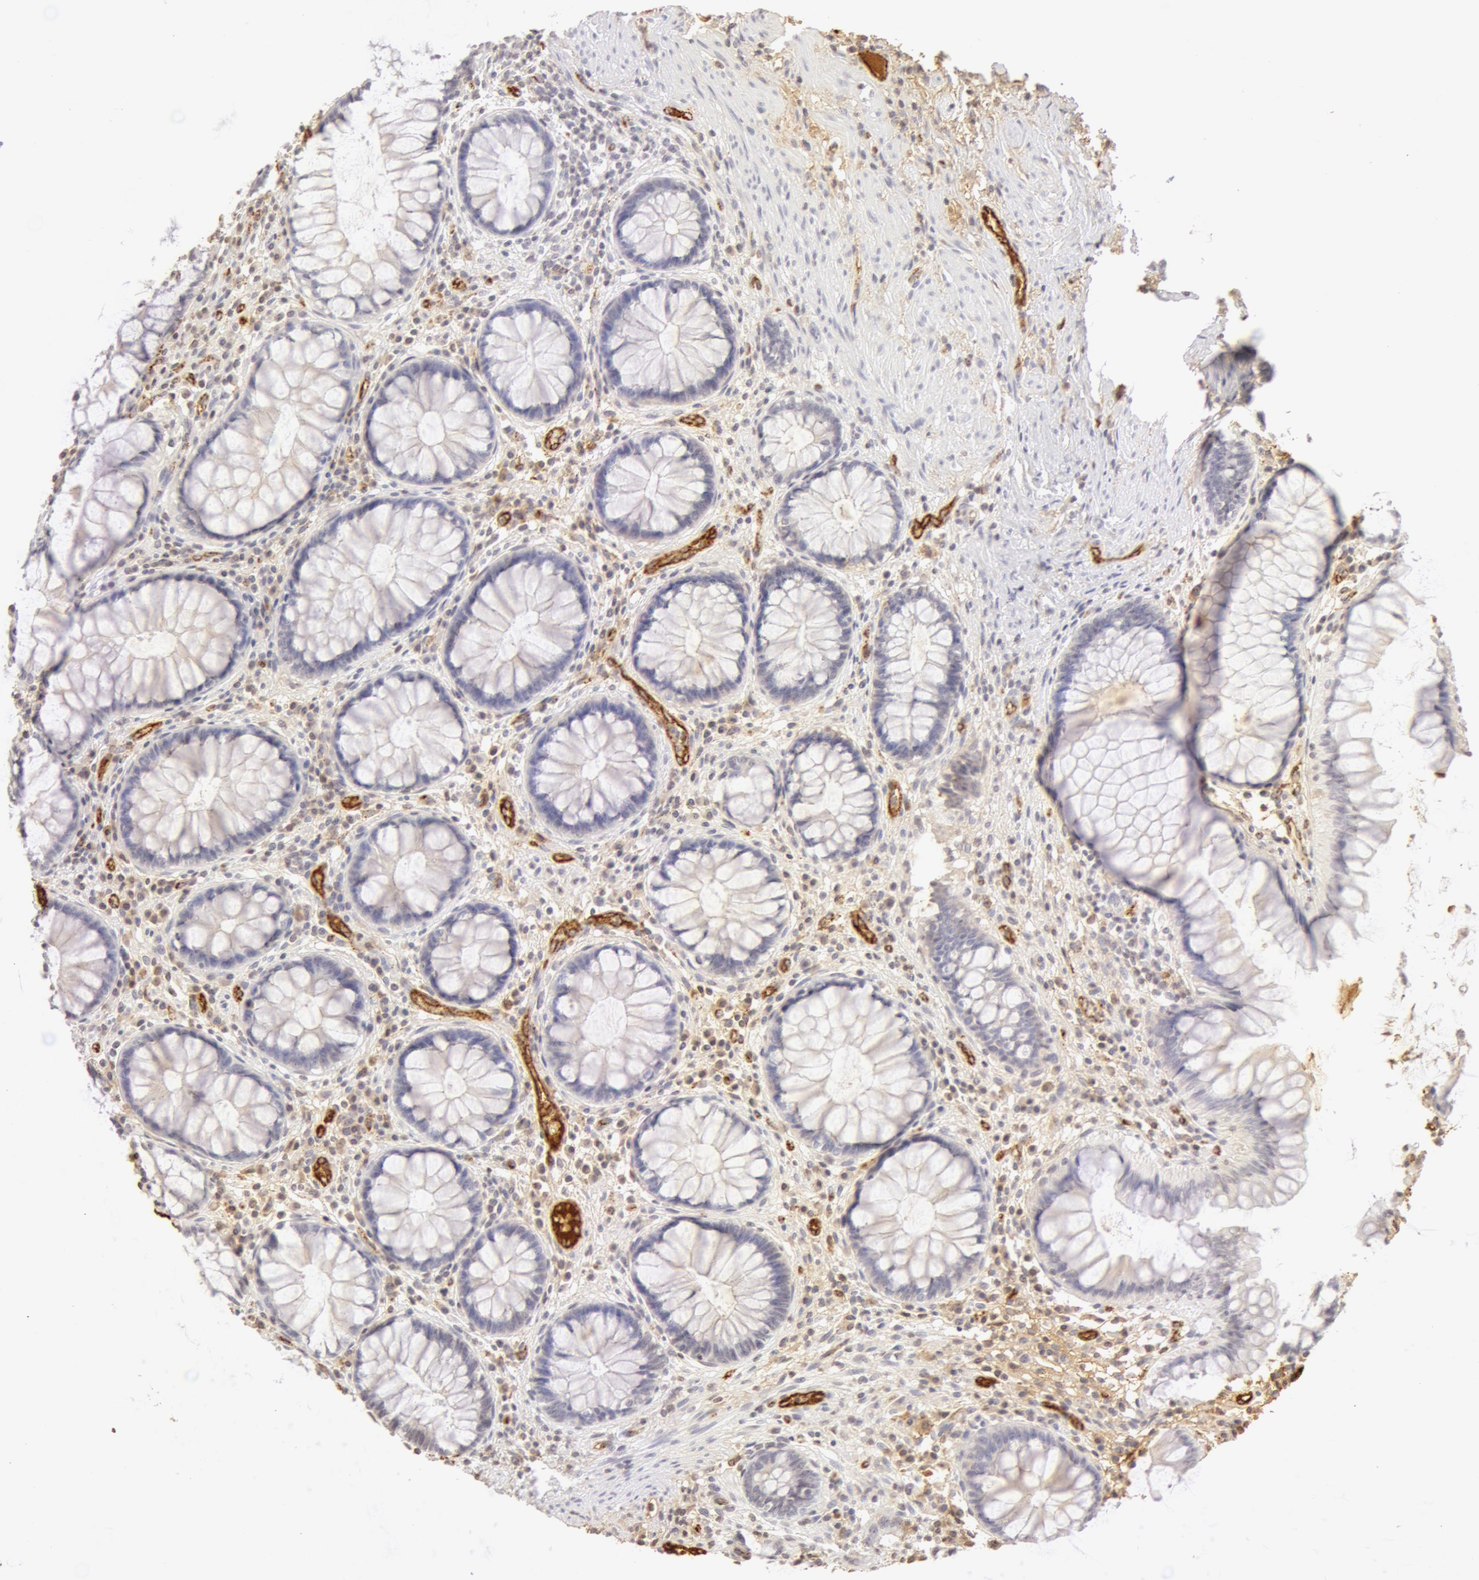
{"staining": {"intensity": "negative", "quantity": "none", "location": "none"}, "tissue": "rectum", "cell_type": "Glandular cells", "image_type": "normal", "snomed": [{"axis": "morphology", "description": "Normal tissue, NOS"}, {"axis": "topography", "description": "Rectum"}], "caption": "Histopathology image shows no significant protein positivity in glandular cells of normal rectum.", "gene": "VWF", "patient": {"sex": "male", "age": 77}}